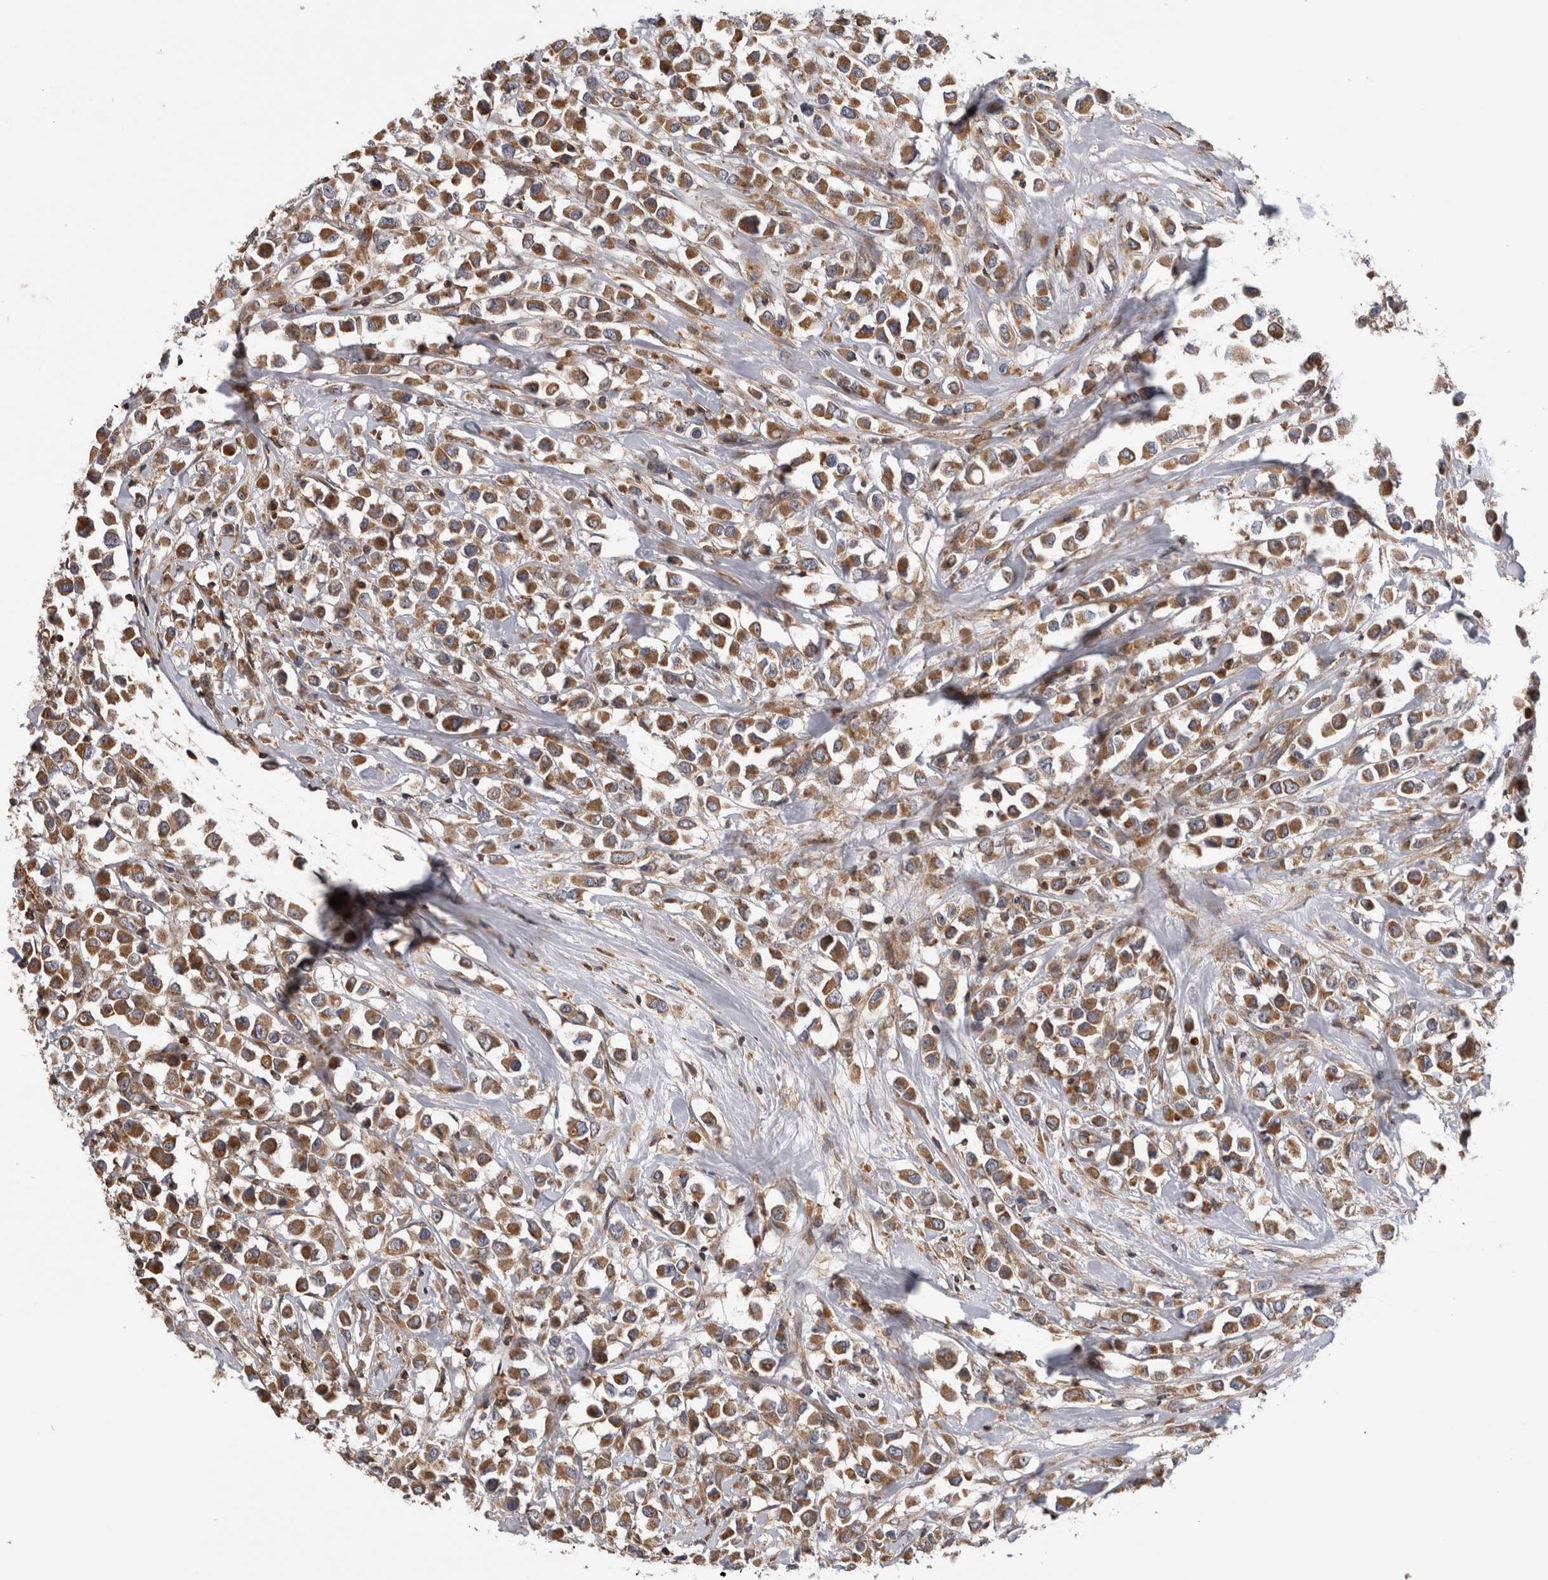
{"staining": {"intensity": "moderate", "quantity": ">75%", "location": "cytoplasmic/membranous"}, "tissue": "breast cancer", "cell_type": "Tumor cells", "image_type": "cancer", "snomed": [{"axis": "morphology", "description": "Duct carcinoma"}, {"axis": "topography", "description": "Breast"}], "caption": "This is an image of immunohistochemistry (IHC) staining of breast cancer, which shows moderate staining in the cytoplasmic/membranous of tumor cells.", "gene": "GRIK2", "patient": {"sex": "female", "age": 61}}